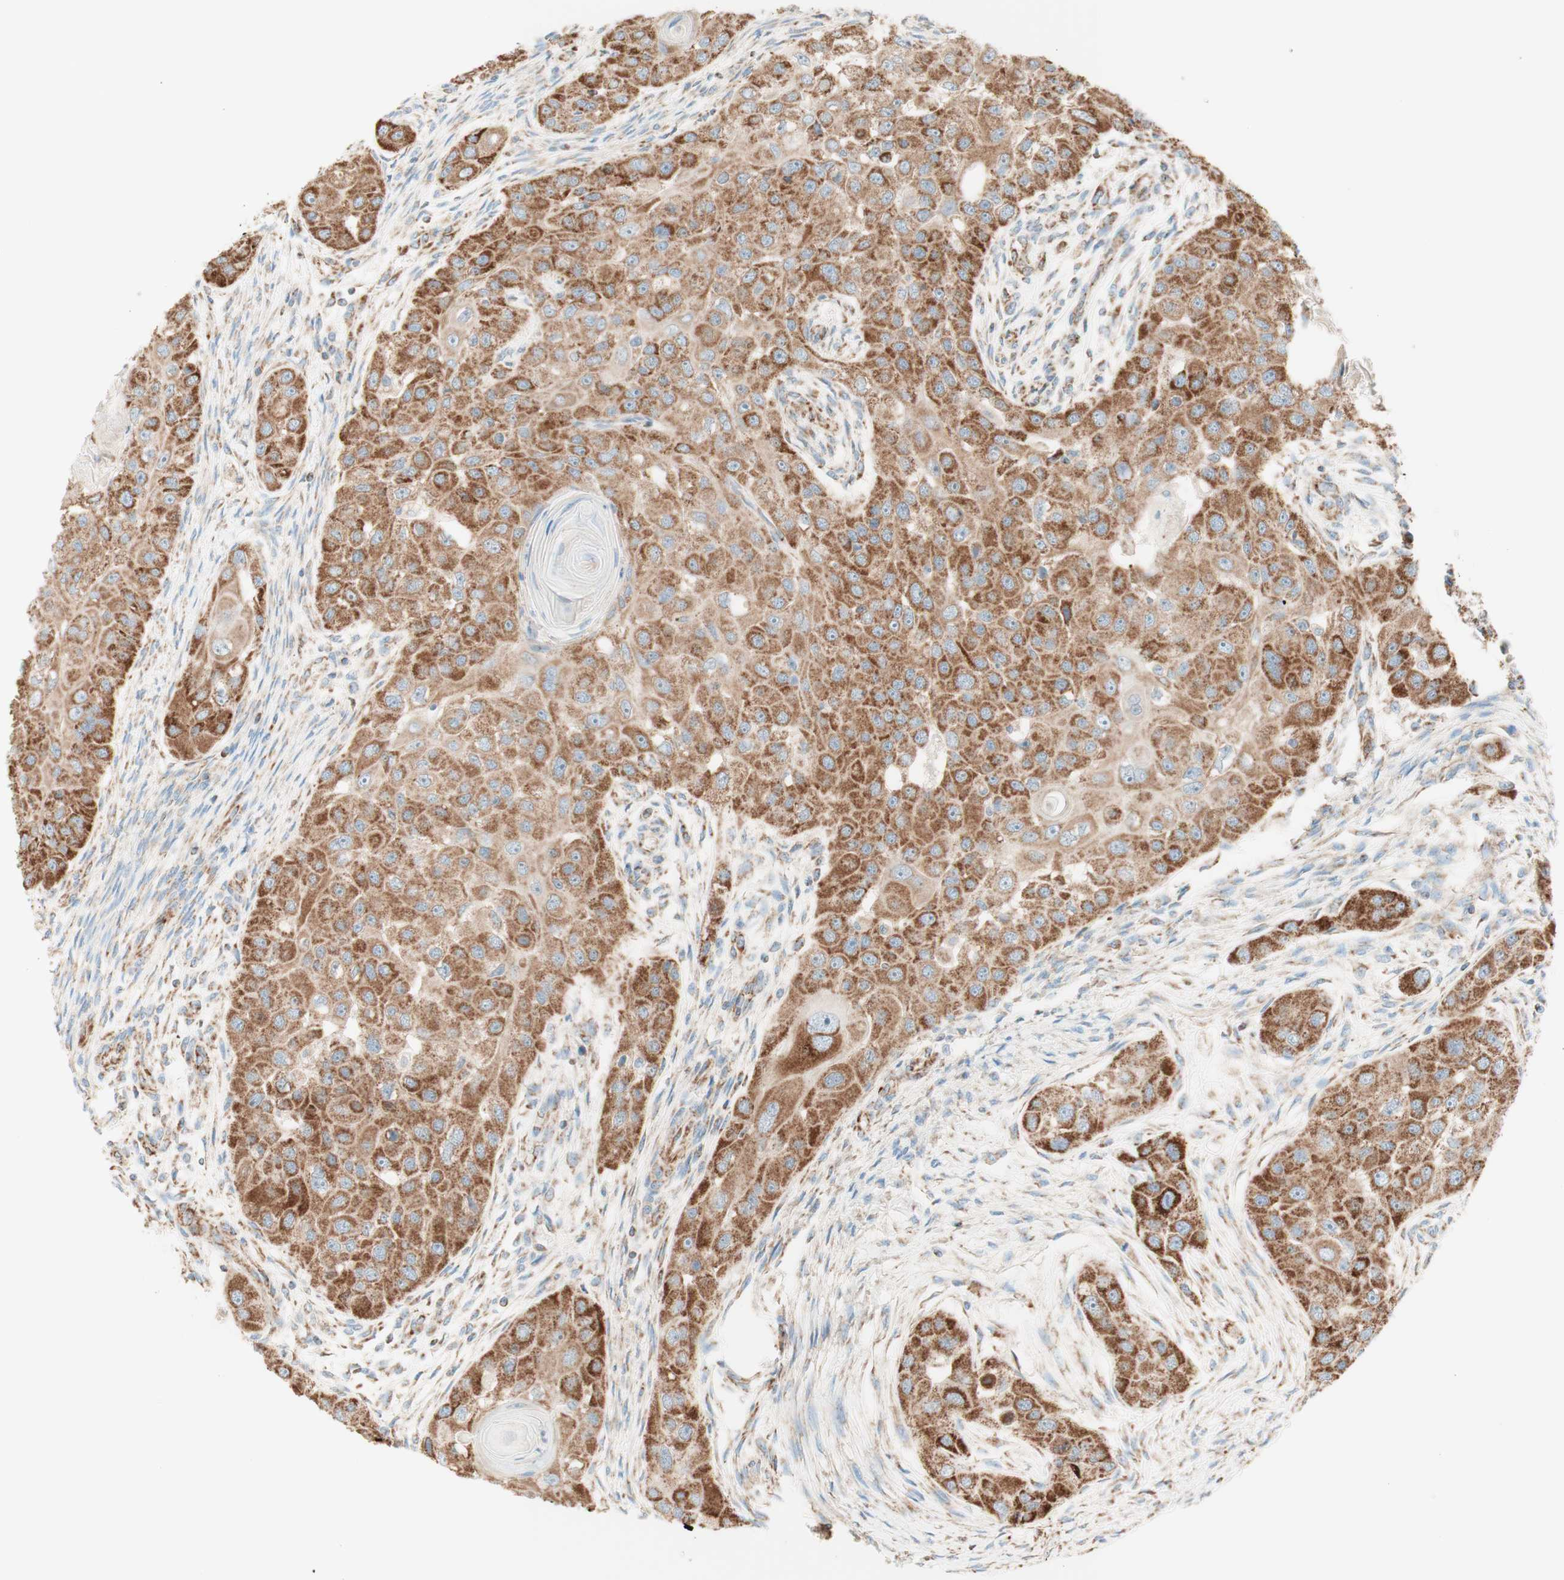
{"staining": {"intensity": "strong", "quantity": ">75%", "location": "cytoplasmic/membranous"}, "tissue": "head and neck cancer", "cell_type": "Tumor cells", "image_type": "cancer", "snomed": [{"axis": "morphology", "description": "Normal tissue, NOS"}, {"axis": "morphology", "description": "Squamous cell carcinoma, NOS"}, {"axis": "topography", "description": "Skeletal muscle"}, {"axis": "topography", "description": "Head-Neck"}], "caption": "Head and neck cancer (squamous cell carcinoma) stained for a protein reveals strong cytoplasmic/membranous positivity in tumor cells. The protein of interest is shown in brown color, while the nuclei are stained blue.", "gene": "TOMM20", "patient": {"sex": "male", "age": 51}}